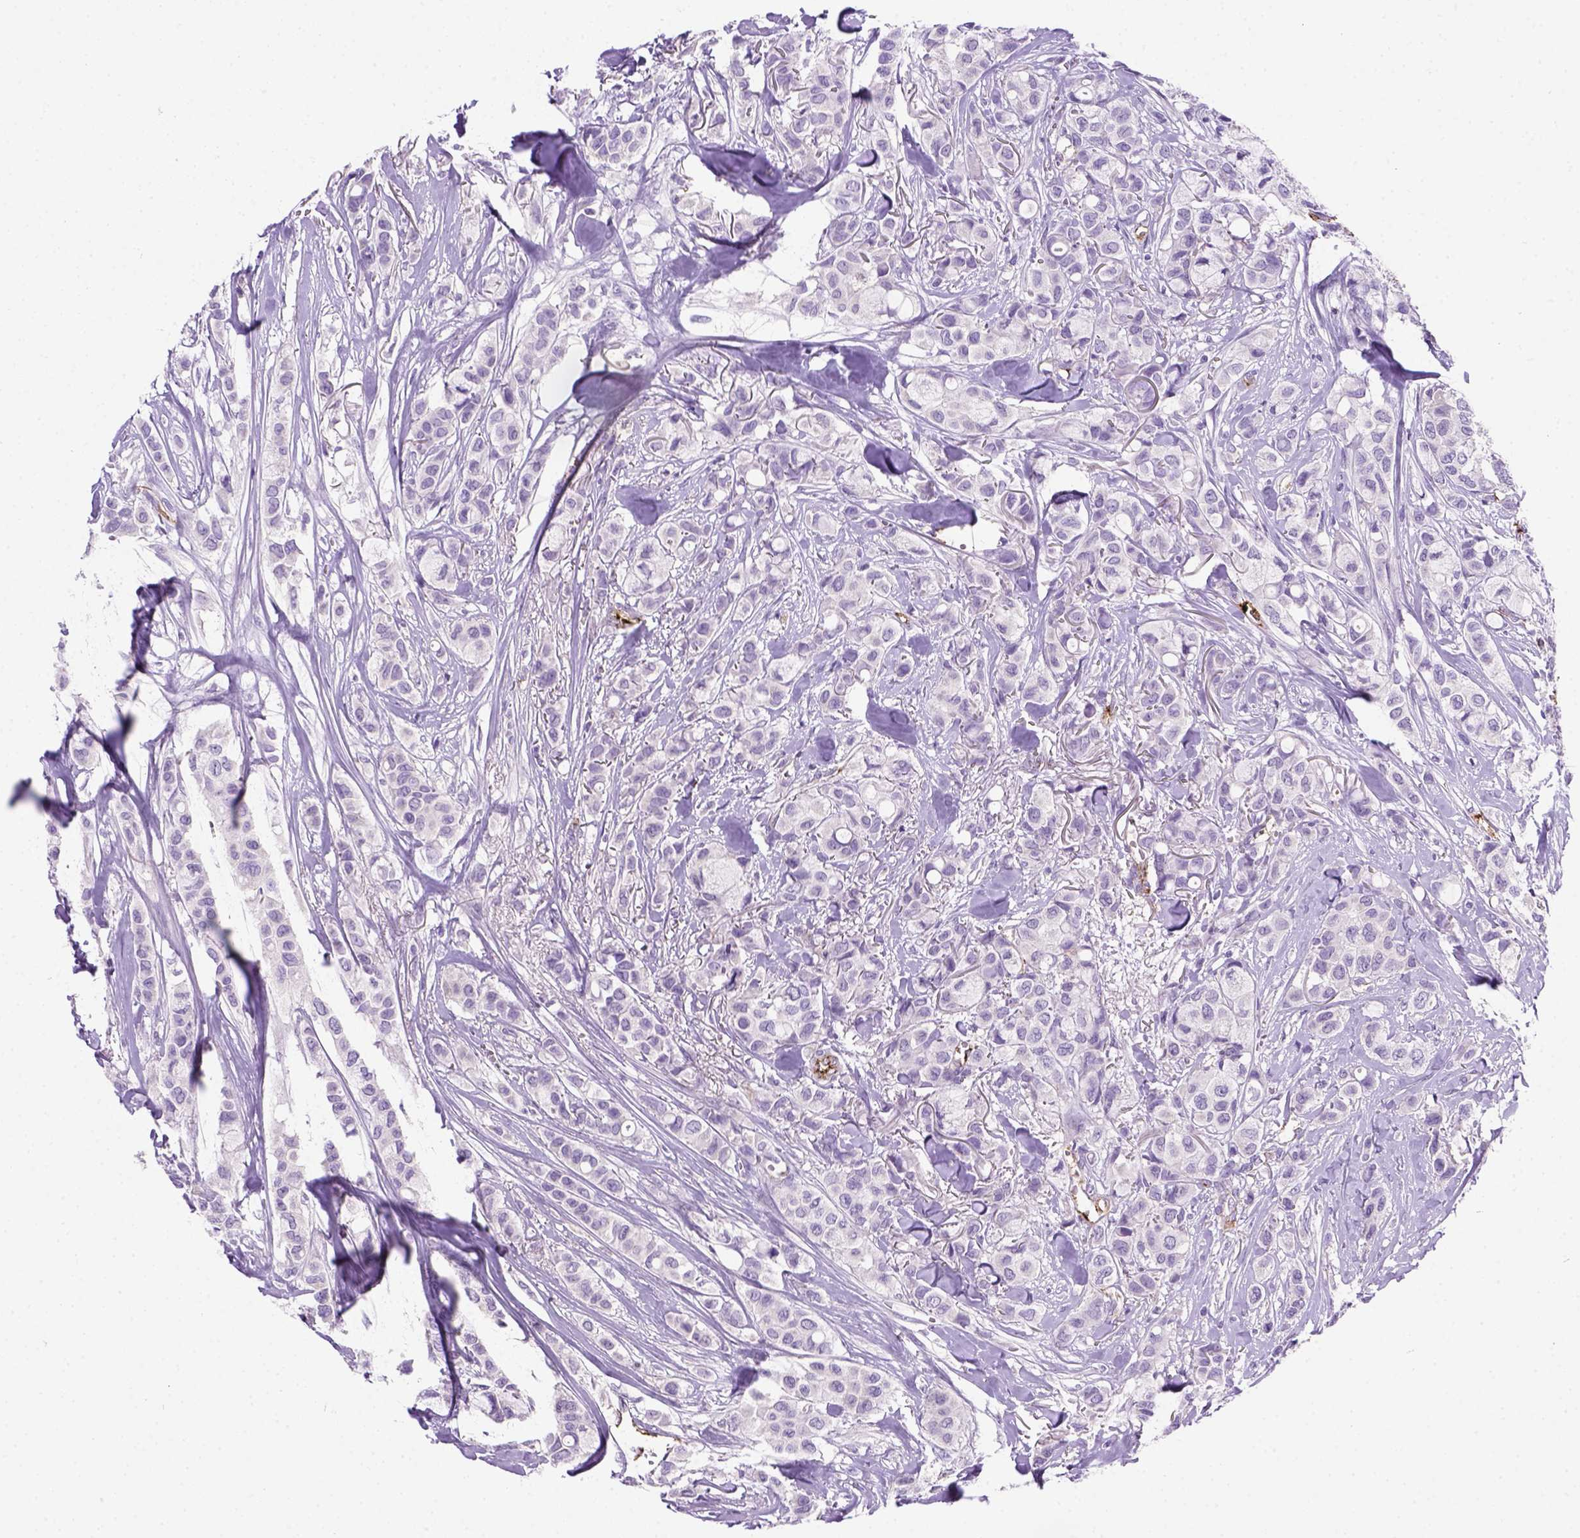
{"staining": {"intensity": "negative", "quantity": "none", "location": "none"}, "tissue": "breast cancer", "cell_type": "Tumor cells", "image_type": "cancer", "snomed": [{"axis": "morphology", "description": "Duct carcinoma"}, {"axis": "topography", "description": "Breast"}], "caption": "Photomicrograph shows no protein staining in tumor cells of breast cancer tissue.", "gene": "VWF", "patient": {"sex": "female", "age": 85}}